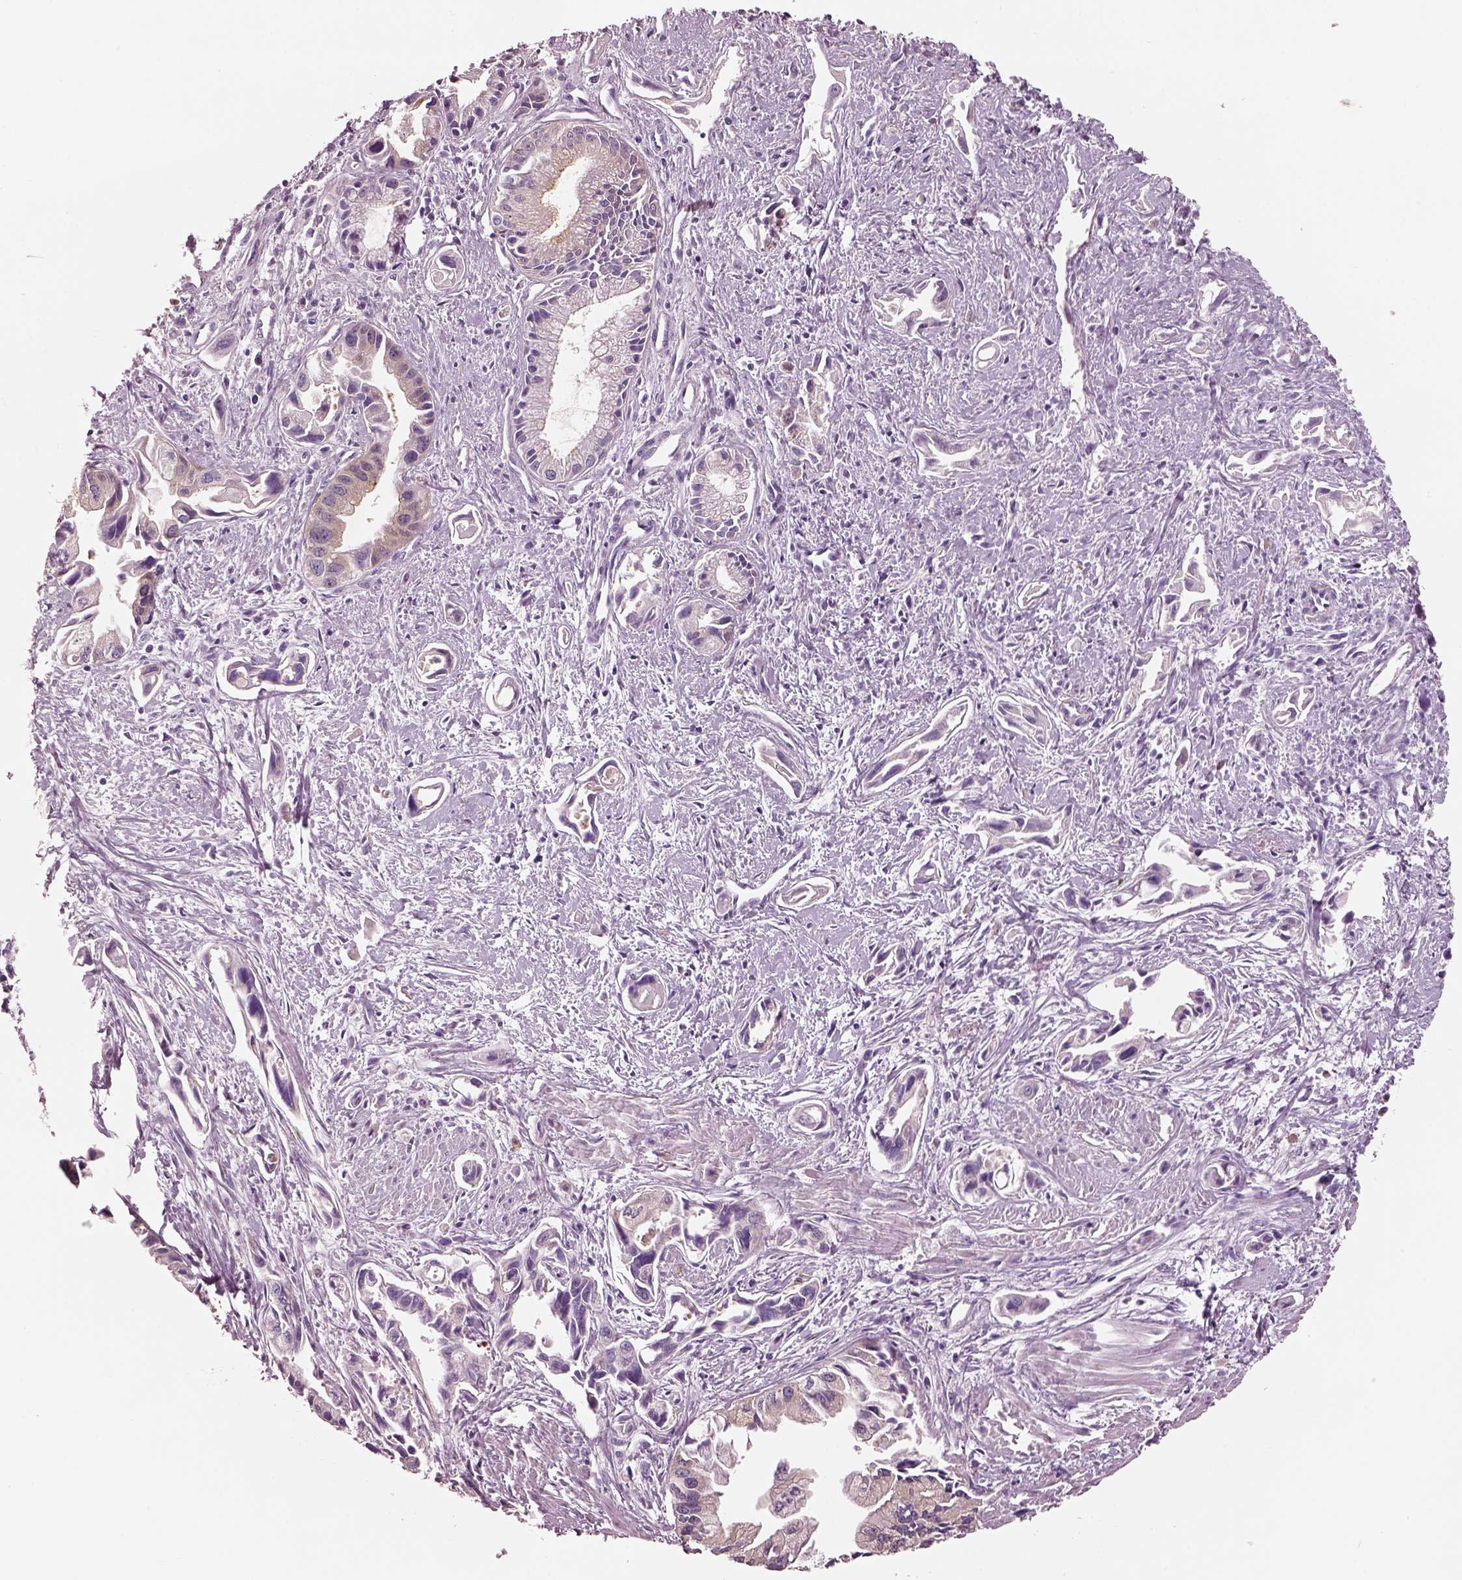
{"staining": {"intensity": "weak", "quantity": ">75%", "location": "cytoplasmic/membranous"}, "tissue": "pancreatic cancer", "cell_type": "Tumor cells", "image_type": "cancer", "snomed": [{"axis": "morphology", "description": "Adenocarcinoma, NOS"}, {"axis": "topography", "description": "Pancreas"}], "caption": "The immunohistochemical stain shows weak cytoplasmic/membranous positivity in tumor cells of adenocarcinoma (pancreatic) tissue.", "gene": "ELSPBP1", "patient": {"sex": "female", "age": 61}}